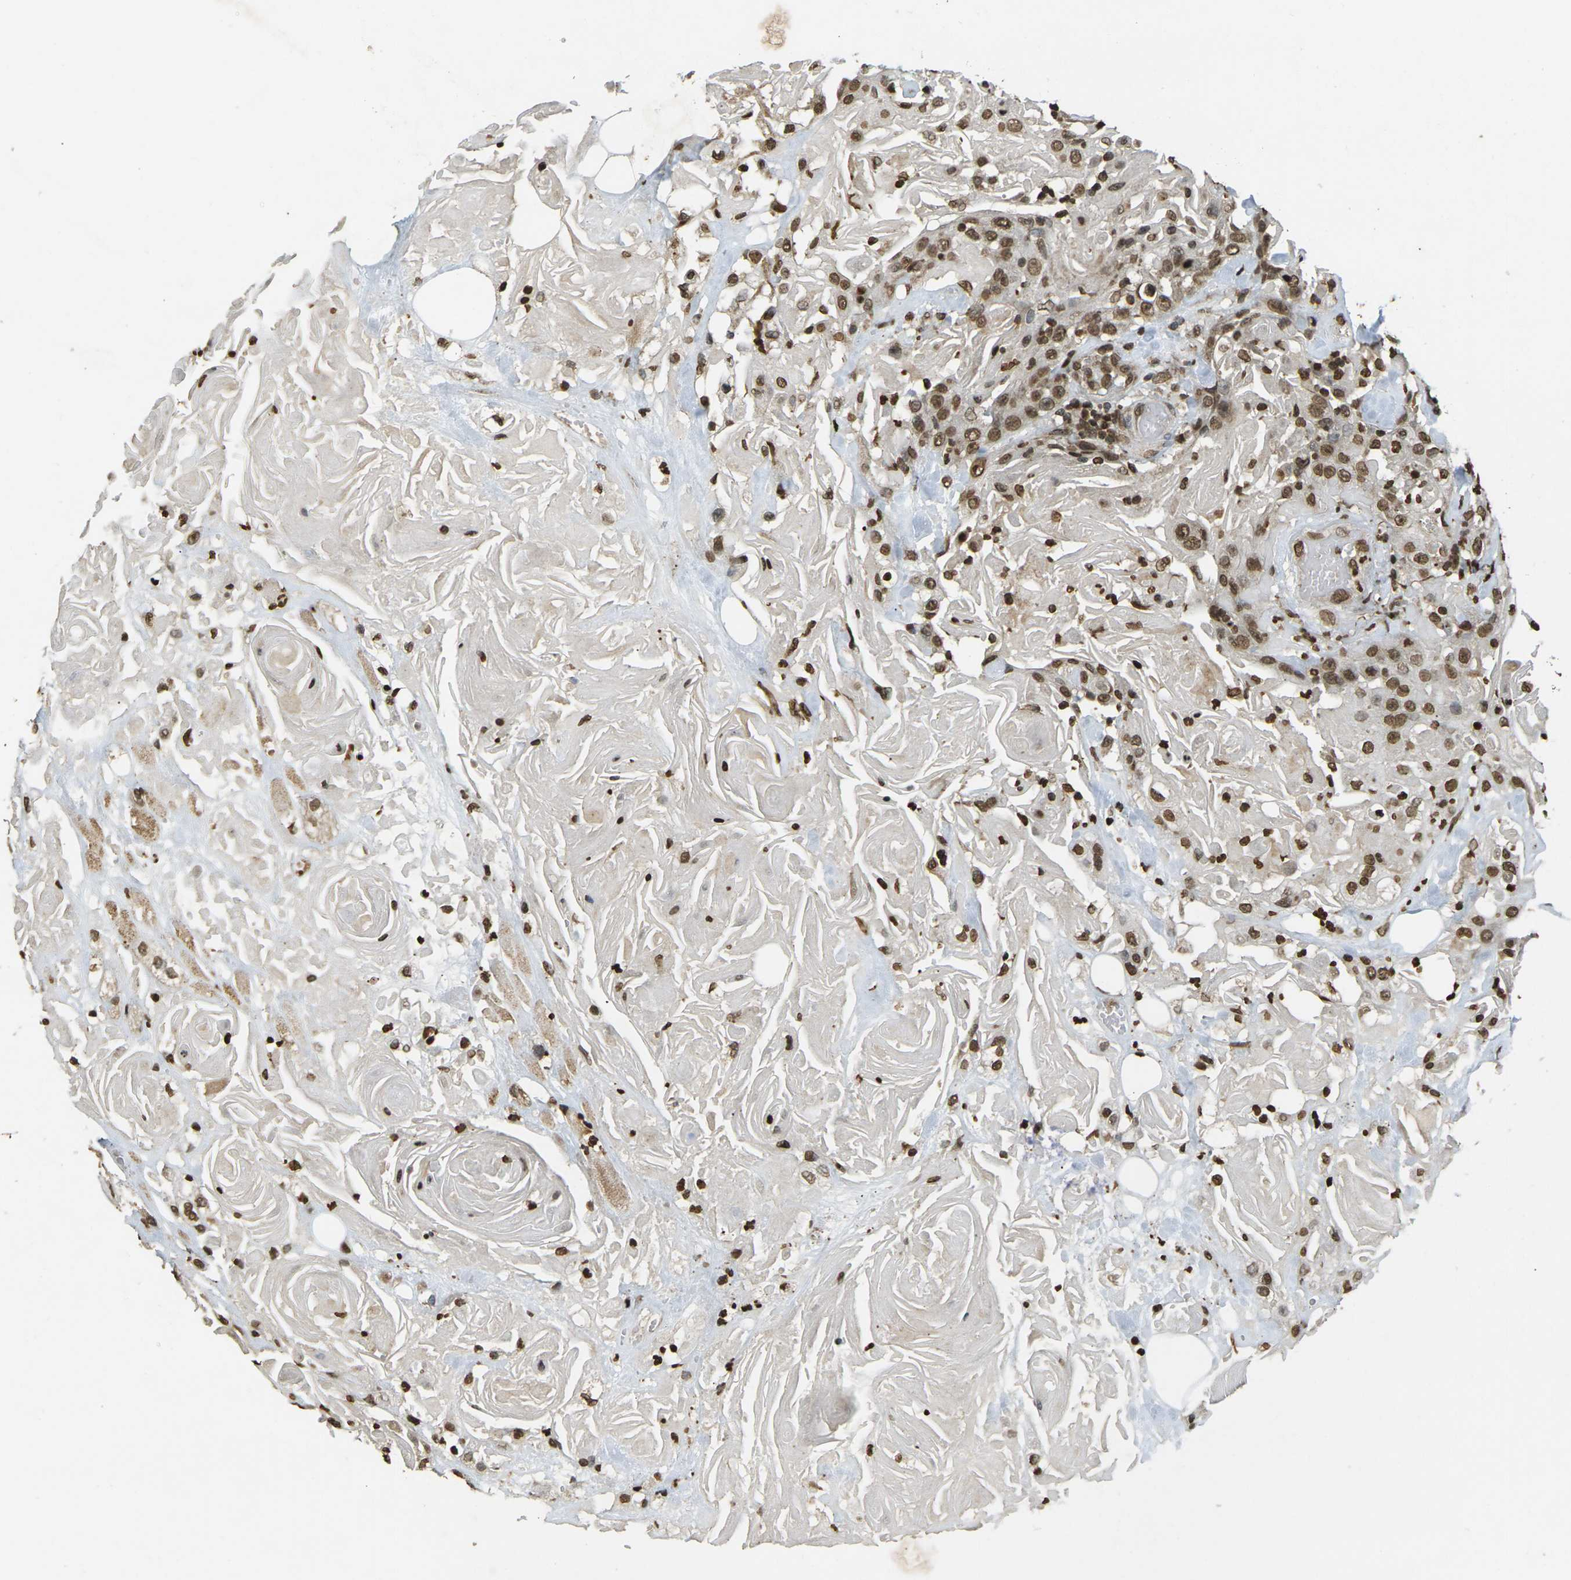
{"staining": {"intensity": "moderate", "quantity": ">75%", "location": "nuclear"}, "tissue": "head and neck cancer", "cell_type": "Tumor cells", "image_type": "cancer", "snomed": [{"axis": "morphology", "description": "Squamous cell carcinoma, NOS"}, {"axis": "topography", "description": "Head-Neck"}], "caption": "About >75% of tumor cells in human head and neck cancer show moderate nuclear protein positivity as visualized by brown immunohistochemical staining.", "gene": "NEUROG2", "patient": {"sex": "female", "age": 84}}